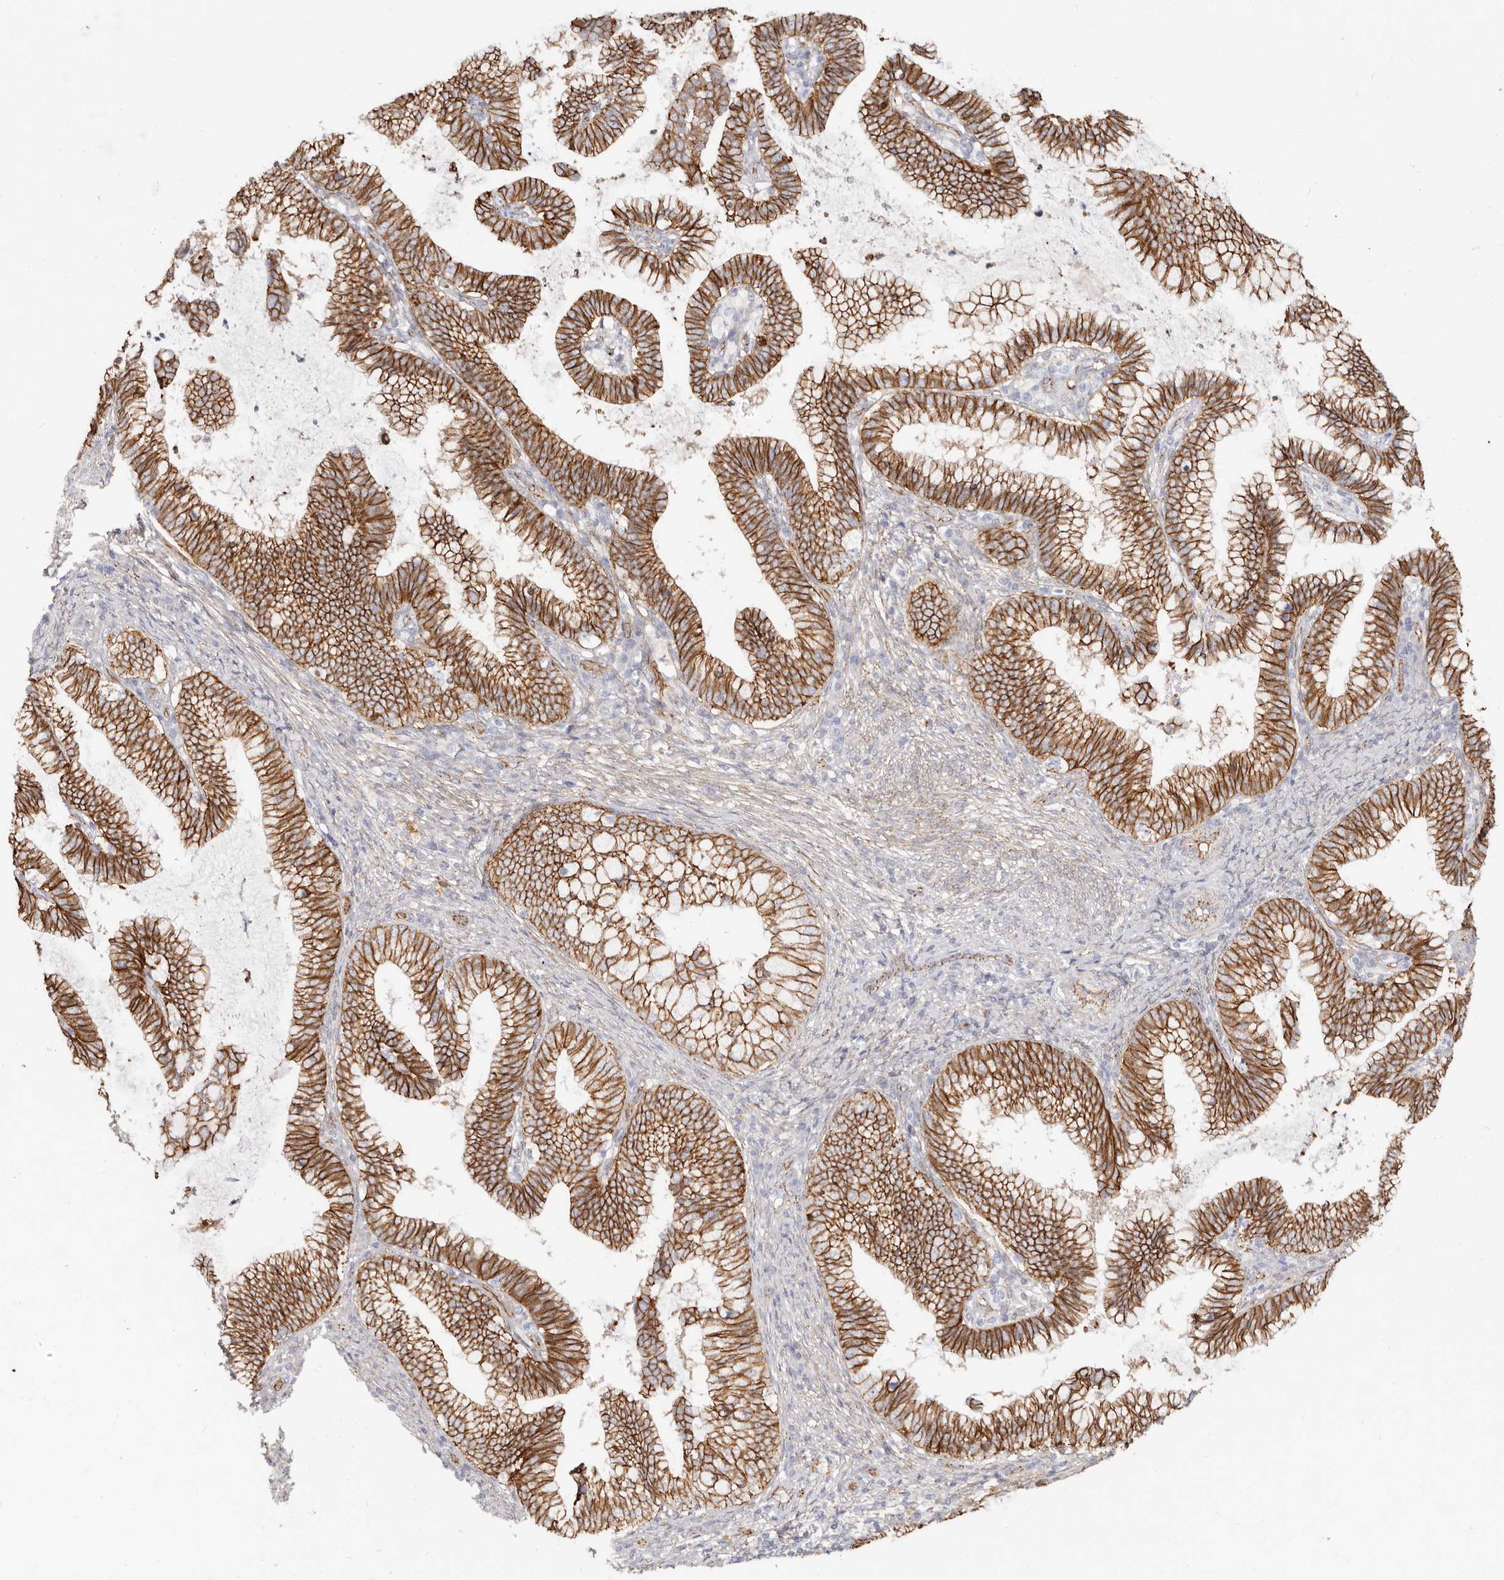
{"staining": {"intensity": "strong", "quantity": ">75%", "location": "cytoplasmic/membranous"}, "tissue": "cervical cancer", "cell_type": "Tumor cells", "image_type": "cancer", "snomed": [{"axis": "morphology", "description": "Adenocarcinoma, NOS"}, {"axis": "topography", "description": "Cervix"}], "caption": "Immunohistochemical staining of human cervical cancer exhibits high levels of strong cytoplasmic/membranous protein staining in about >75% of tumor cells.", "gene": "CTNNB1", "patient": {"sex": "female", "age": 36}}